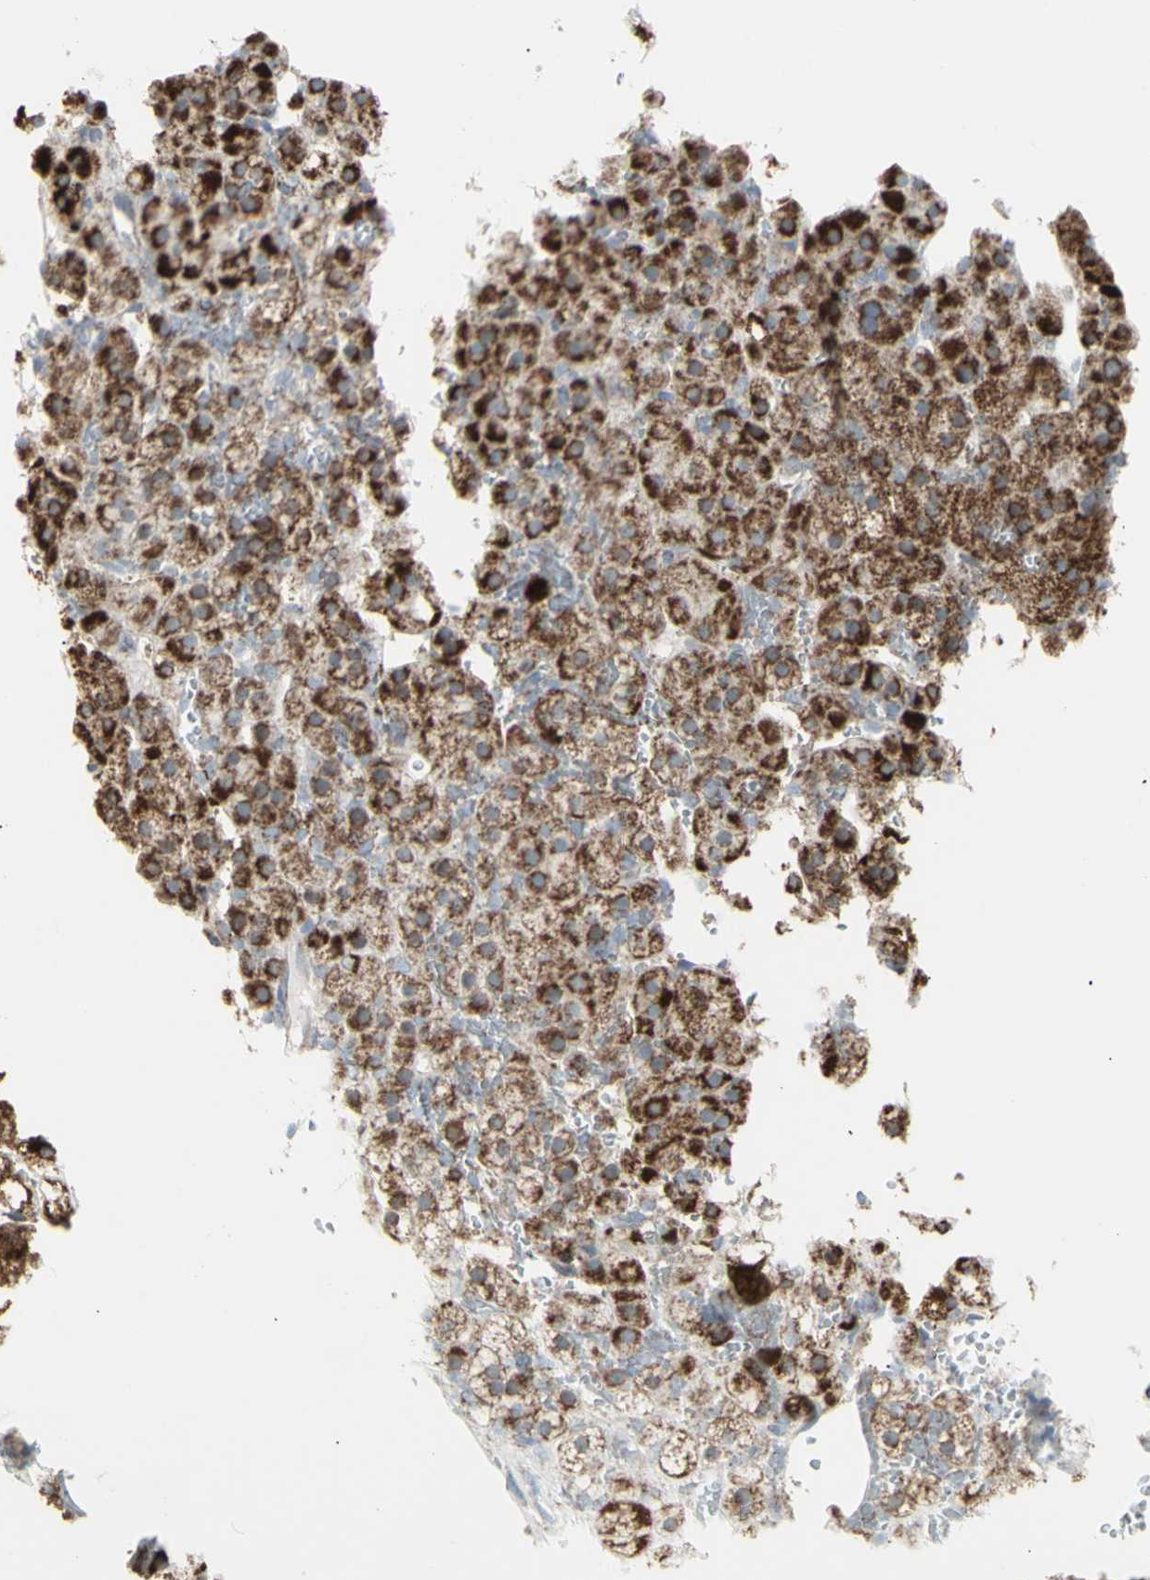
{"staining": {"intensity": "moderate", "quantity": ">75%", "location": "cytoplasmic/membranous"}, "tissue": "adrenal gland", "cell_type": "Glandular cells", "image_type": "normal", "snomed": [{"axis": "morphology", "description": "Normal tissue, NOS"}, {"axis": "topography", "description": "Adrenal gland"}], "caption": "Normal adrenal gland displays moderate cytoplasmic/membranous staining in about >75% of glandular cells, visualized by immunohistochemistry. The staining is performed using DAB brown chromogen to label protein expression. The nuclei are counter-stained blue using hematoxylin.", "gene": "PLGRKT", "patient": {"sex": "female", "age": 59}}